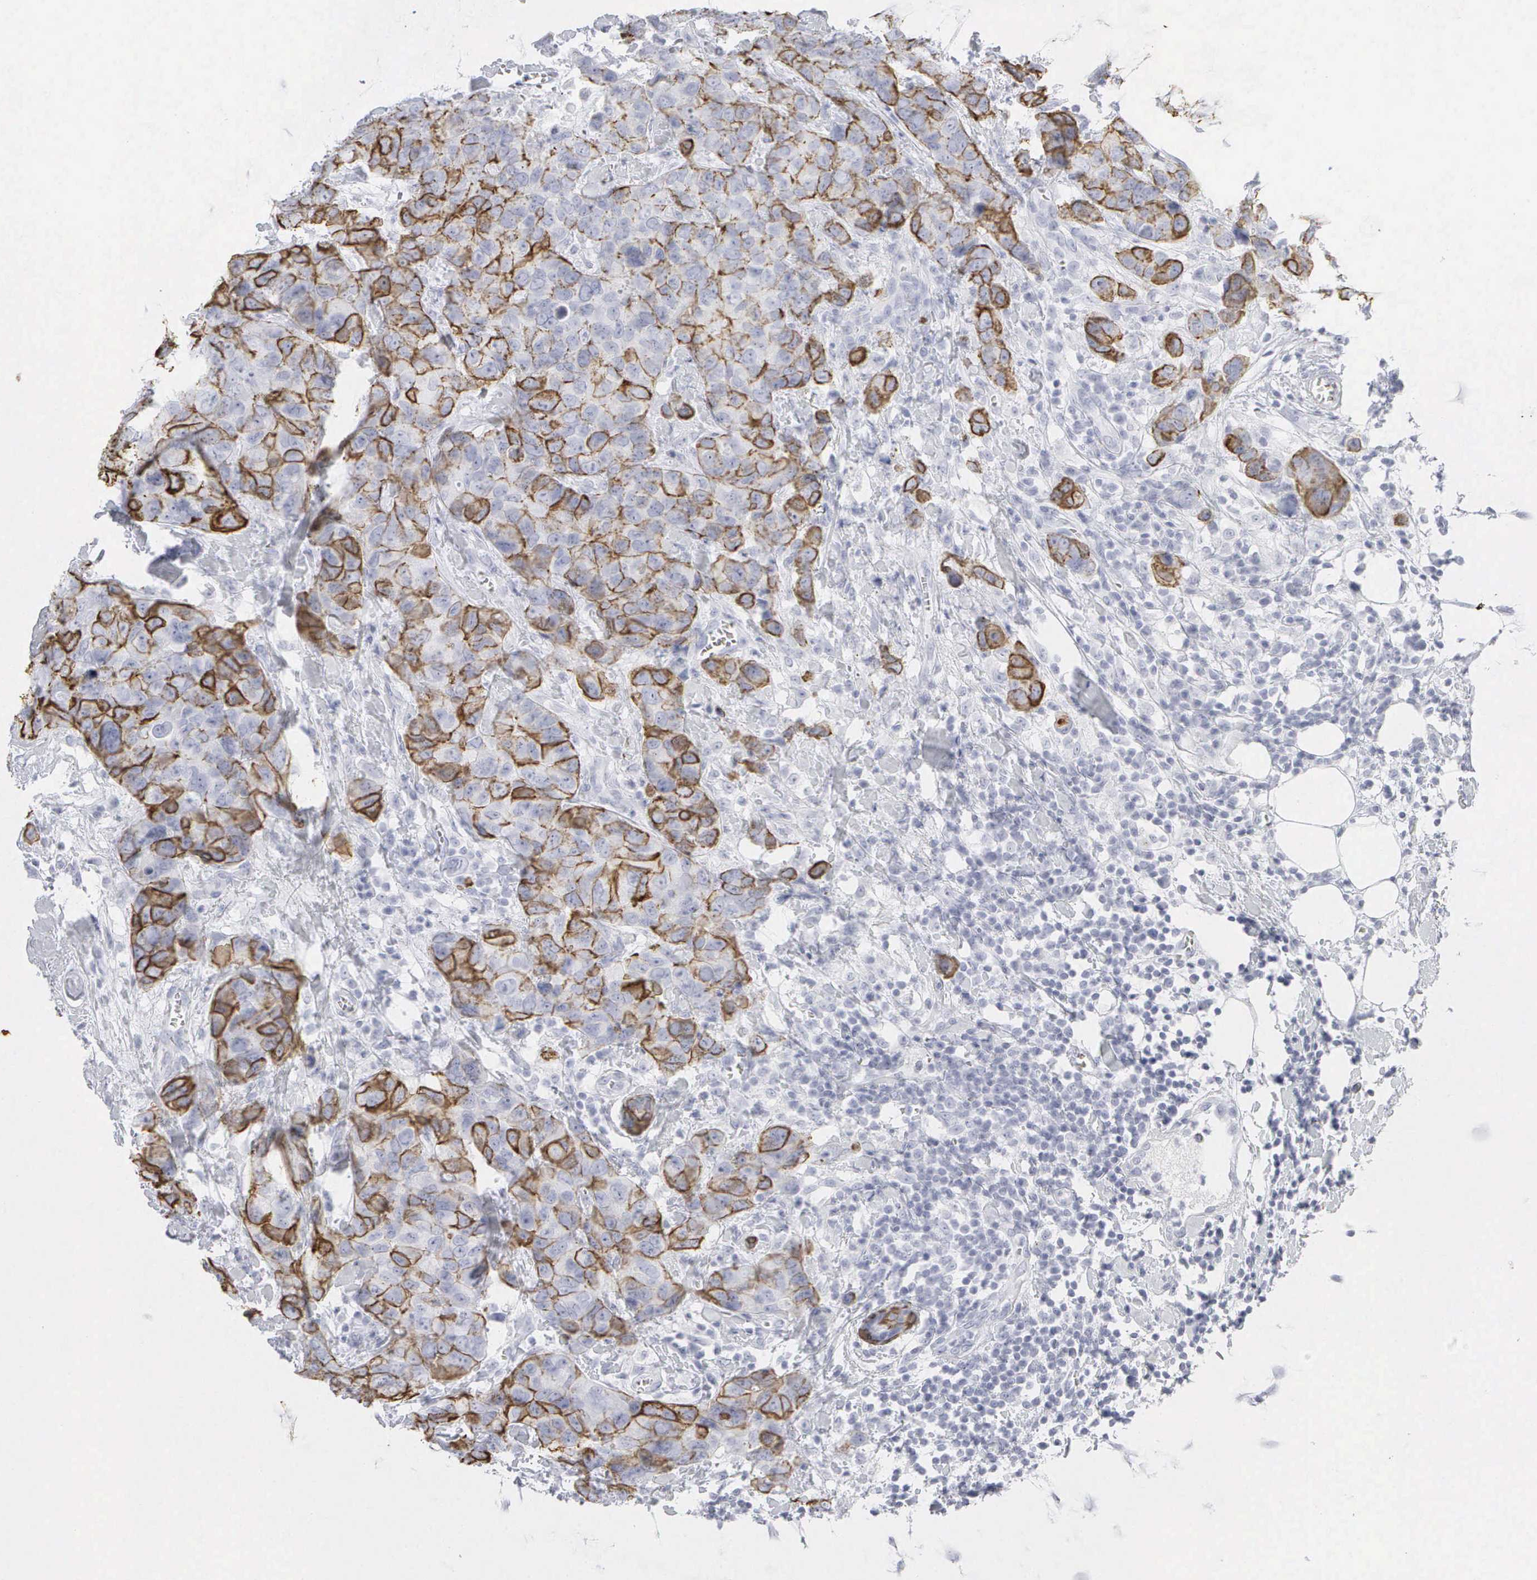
{"staining": {"intensity": "moderate", "quantity": "25%-75%", "location": "cytoplasmic/membranous"}, "tissue": "breast cancer", "cell_type": "Tumor cells", "image_type": "cancer", "snomed": [{"axis": "morphology", "description": "Duct carcinoma"}, {"axis": "topography", "description": "Breast"}], "caption": "Immunohistochemical staining of human breast invasive ductal carcinoma reveals medium levels of moderate cytoplasmic/membranous expression in about 25%-75% of tumor cells. (IHC, brightfield microscopy, high magnification).", "gene": "KRT14", "patient": {"sex": "female", "age": 91}}